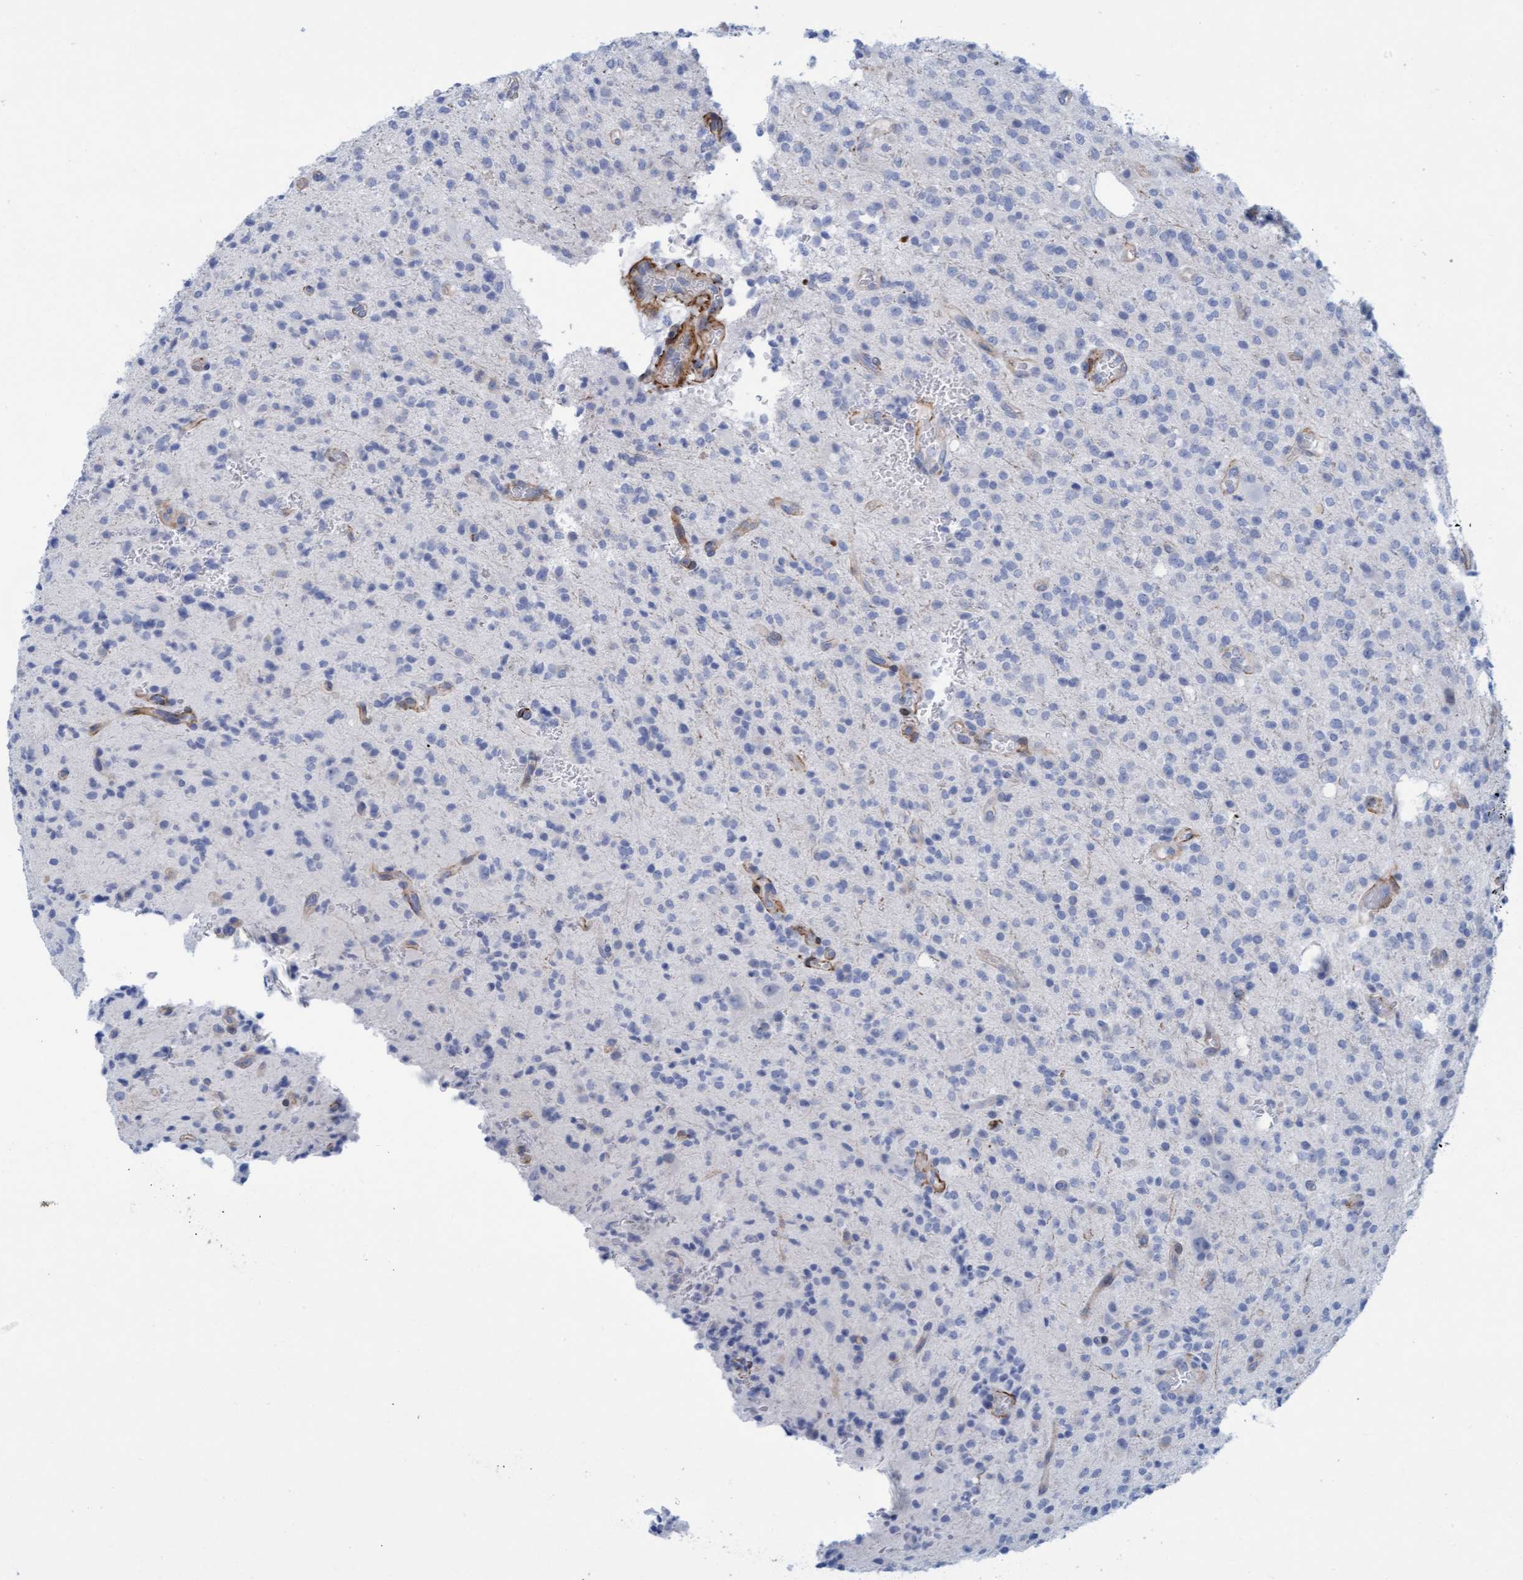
{"staining": {"intensity": "negative", "quantity": "none", "location": "none"}, "tissue": "glioma", "cell_type": "Tumor cells", "image_type": "cancer", "snomed": [{"axis": "morphology", "description": "Glioma, malignant, High grade"}, {"axis": "topography", "description": "Brain"}], "caption": "High power microscopy photomicrograph of an immunohistochemistry image of glioma, revealing no significant expression in tumor cells.", "gene": "MTFR1", "patient": {"sex": "male", "age": 34}}